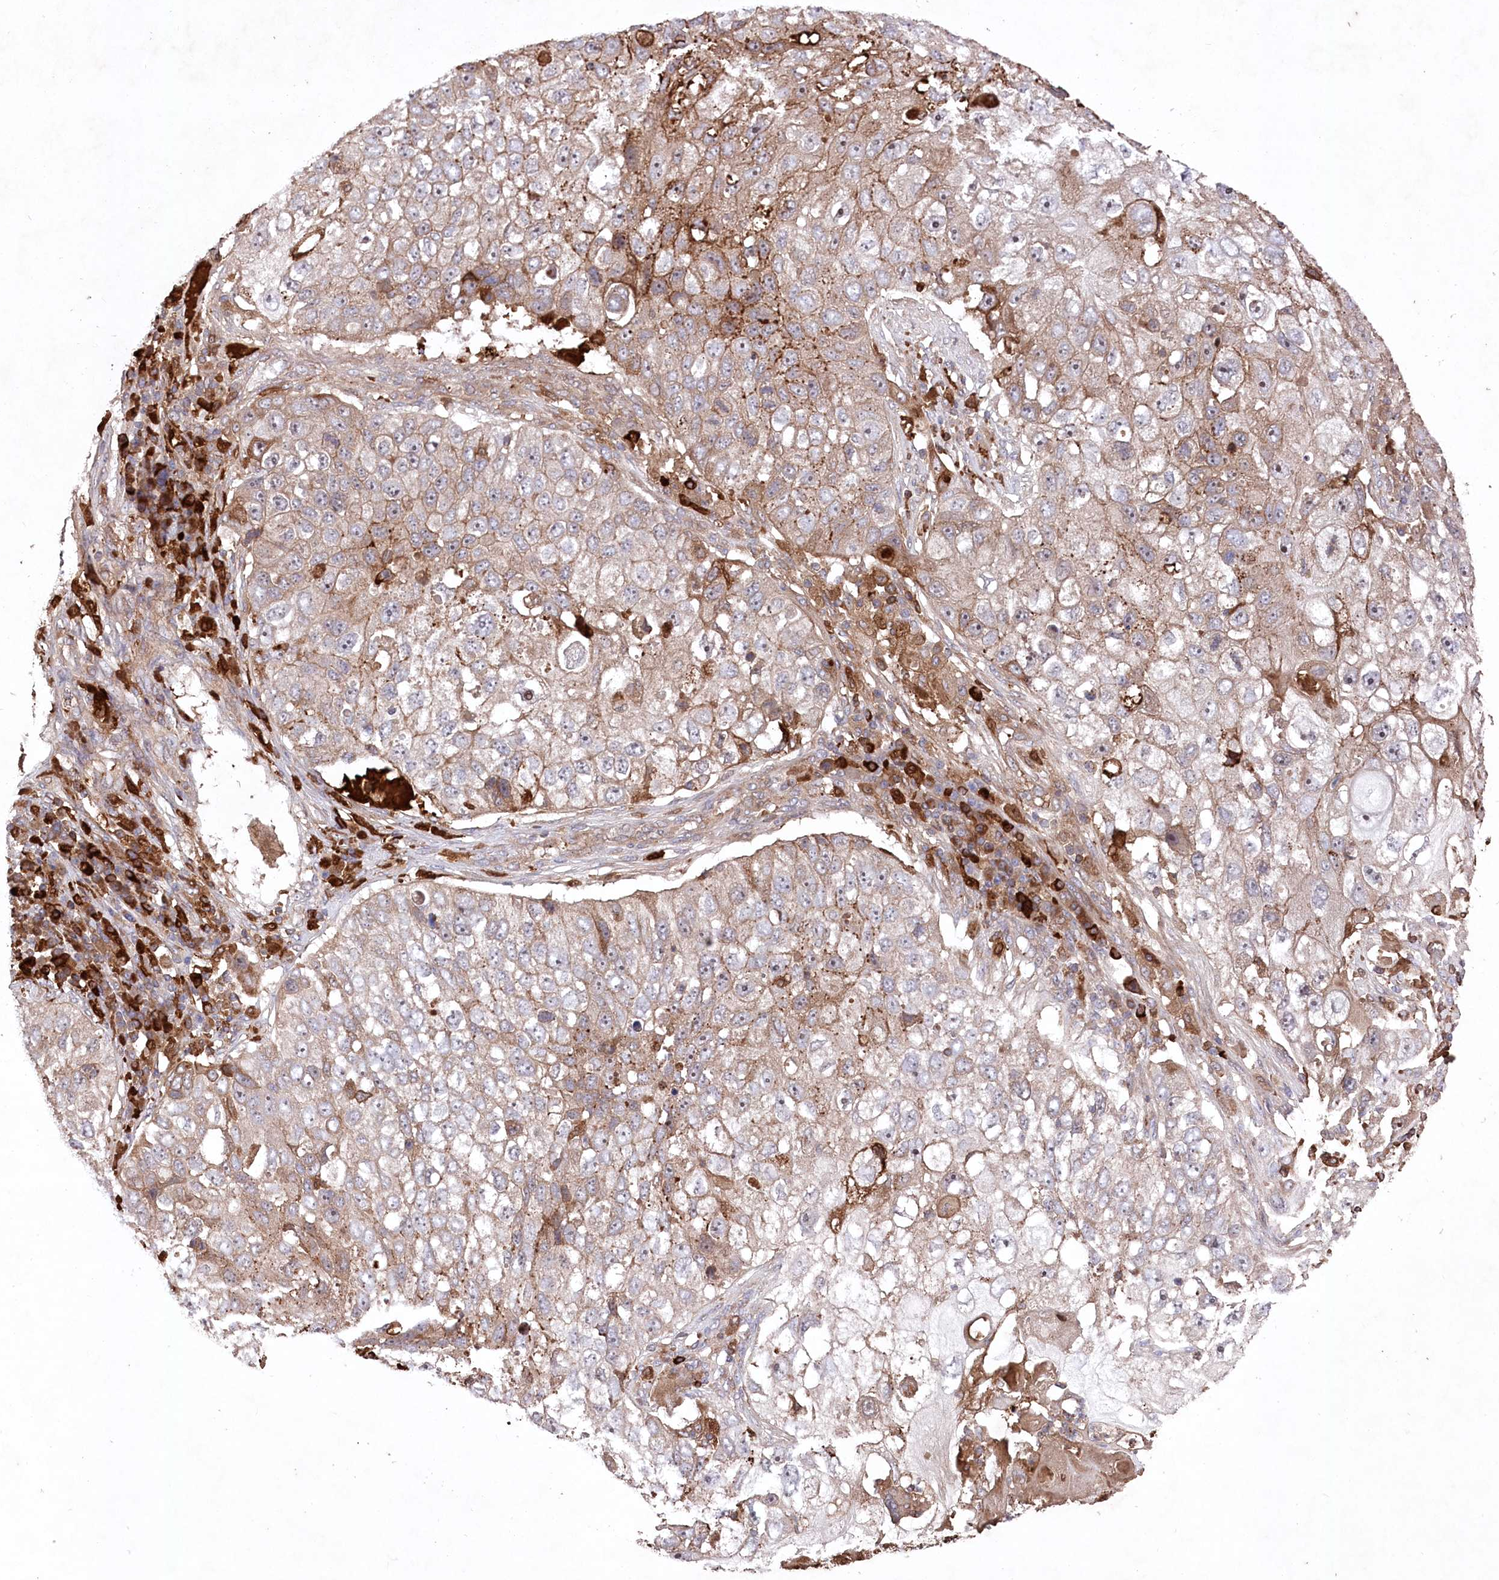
{"staining": {"intensity": "moderate", "quantity": "<25%", "location": "cytoplasmic/membranous"}, "tissue": "lung cancer", "cell_type": "Tumor cells", "image_type": "cancer", "snomed": [{"axis": "morphology", "description": "Squamous cell carcinoma, NOS"}, {"axis": "topography", "description": "Lung"}], "caption": "High-magnification brightfield microscopy of lung squamous cell carcinoma stained with DAB (brown) and counterstained with hematoxylin (blue). tumor cells exhibit moderate cytoplasmic/membranous staining is identified in approximately<25% of cells.", "gene": "PPP1R21", "patient": {"sex": "male", "age": 61}}